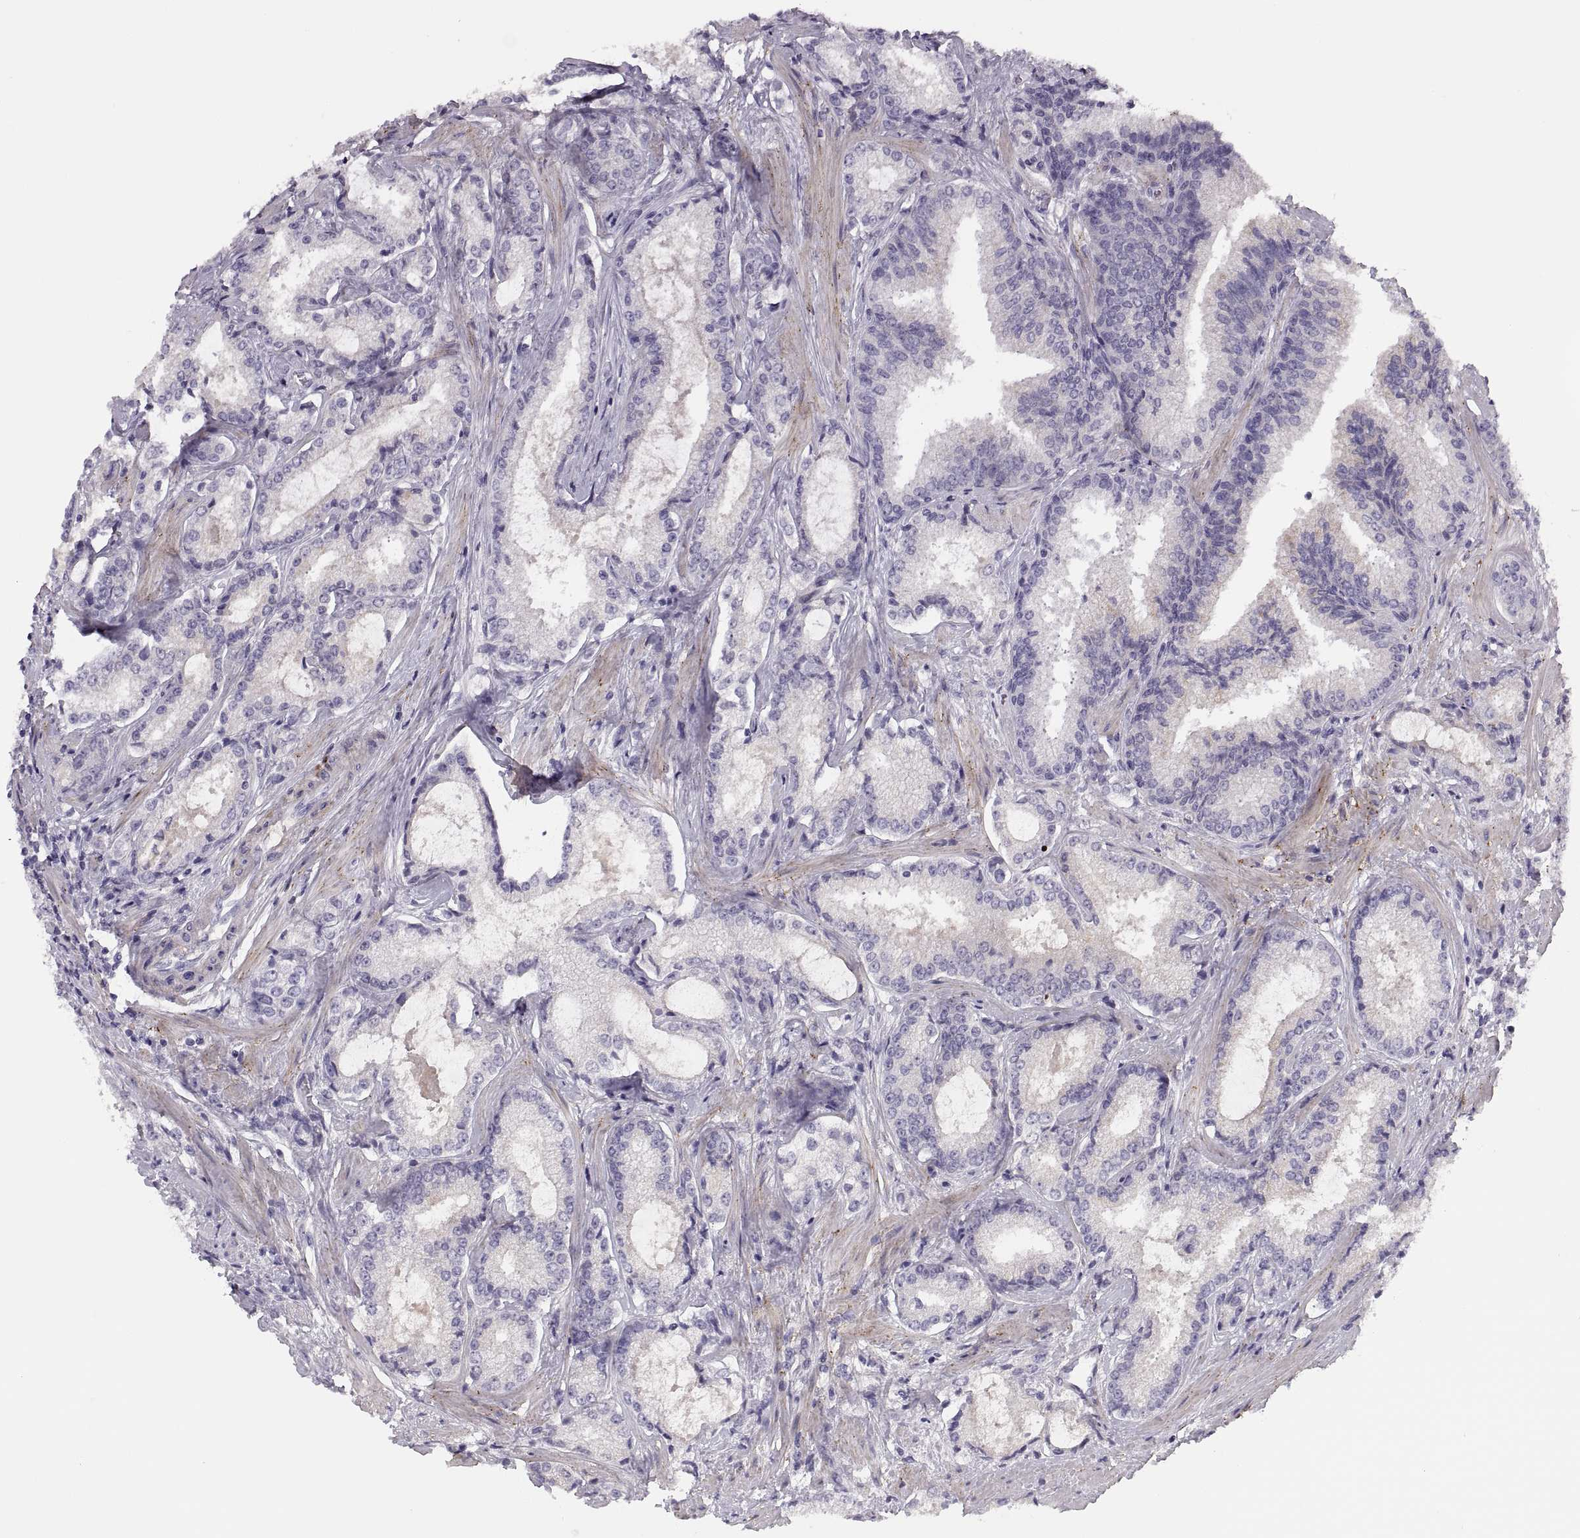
{"staining": {"intensity": "negative", "quantity": "none", "location": "none"}, "tissue": "prostate cancer", "cell_type": "Tumor cells", "image_type": "cancer", "snomed": [{"axis": "morphology", "description": "Adenocarcinoma, Low grade"}, {"axis": "topography", "description": "Prostate"}], "caption": "The photomicrograph displays no staining of tumor cells in prostate cancer (low-grade adenocarcinoma). Nuclei are stained in blue.", "gene": "CHCT1", "patient": {"sex": "male", "age": 56}}